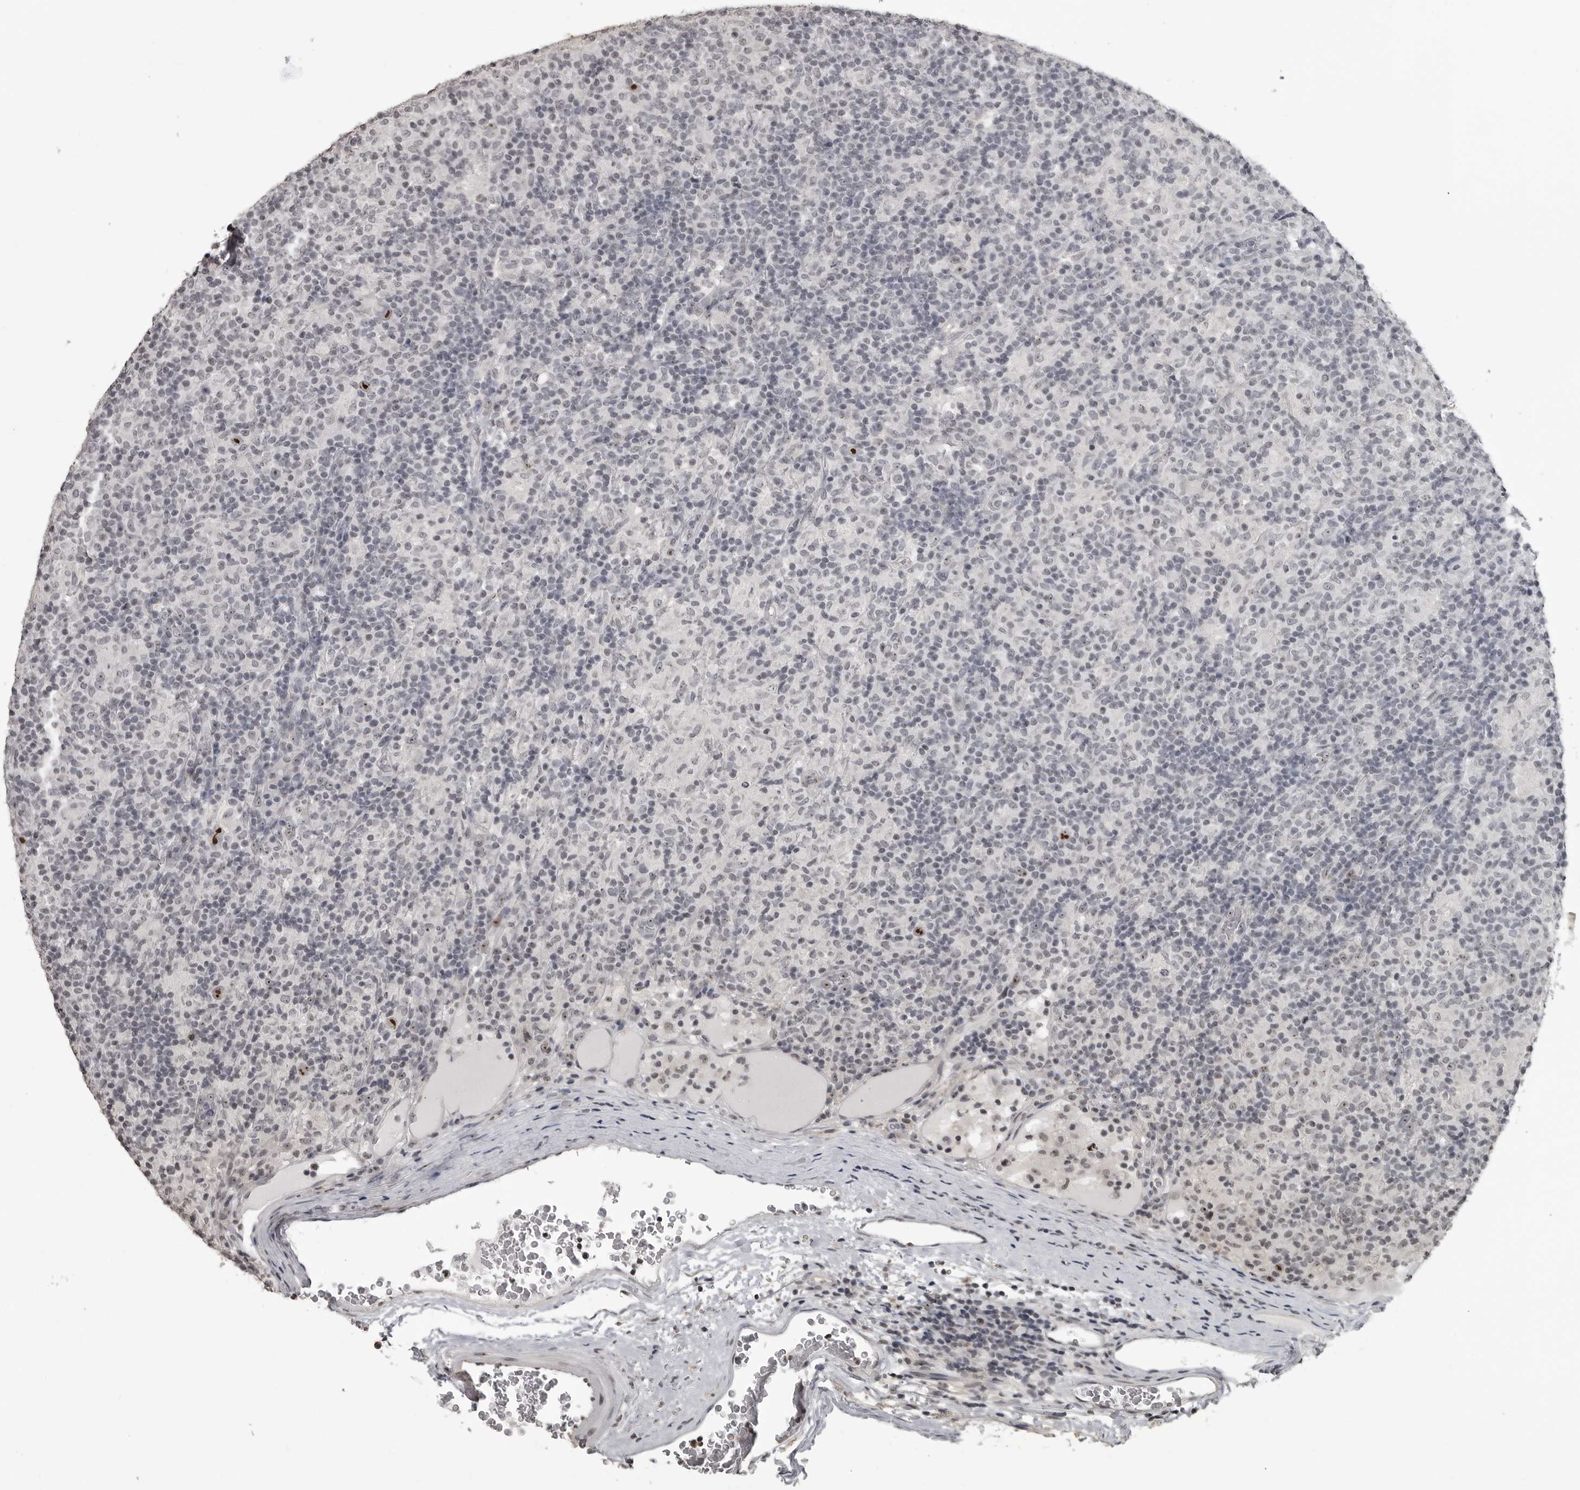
{"staining": {"intensity": "strong", "quantity": ">75%", "location": "nuclear"}, "tissue": "lymphoma", "cell_type": "Tumor cells", "image_type": "cancer", "snomed": [{"axis": "morphology", "description": "Hodgkin's disease, NOS"}, {"axis": "topography", "description": "Lymph node"}], "caption": "Protein staining reveals strong nuclear positivity in approximately >75% of tumor cells in lymphoma.", "gene": "DDX54", "patient": {"sex": "male", "age": 70}}